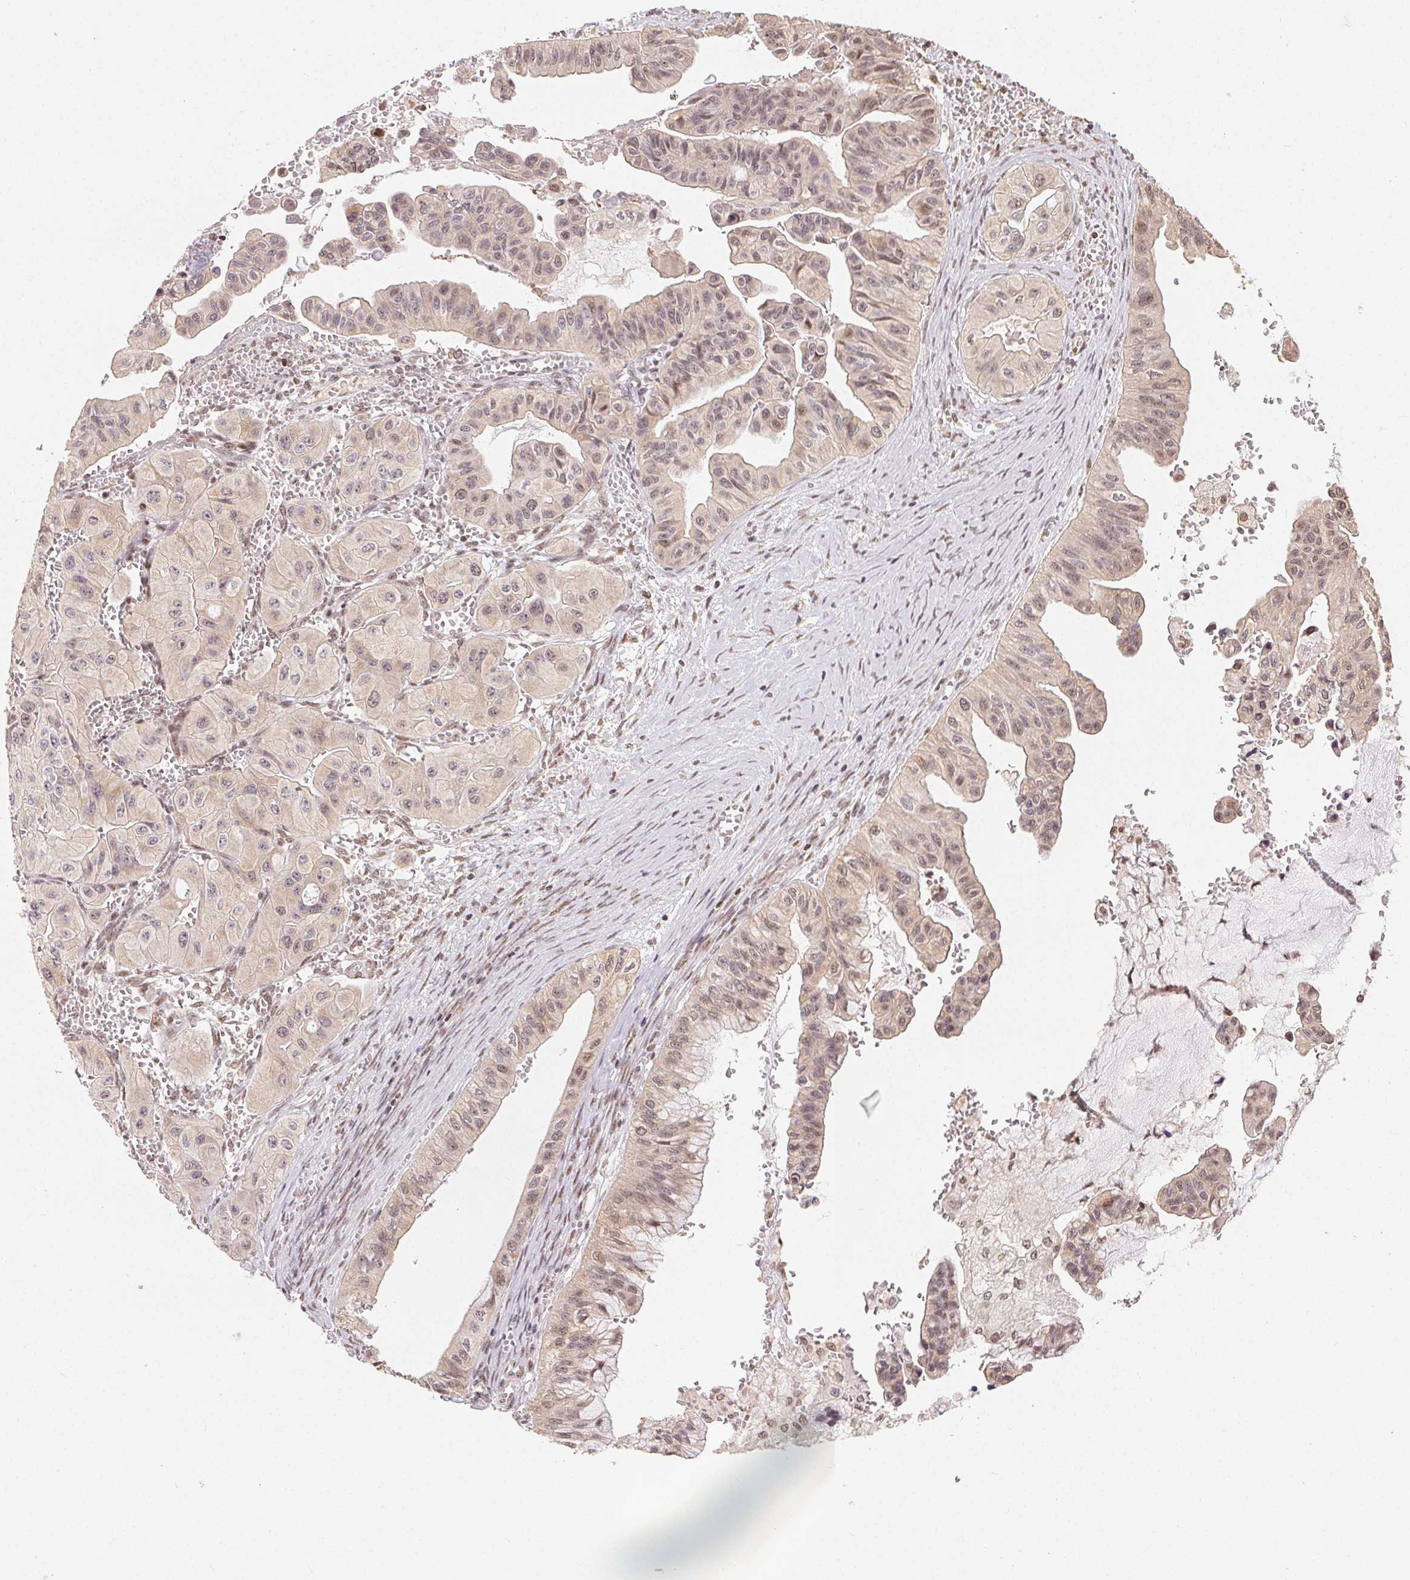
{"staining": {"intensity": "weak", "quantity": ">75%", "location": "cytoplasmic/membranous,nuclear"}, "tissue": "ovarian cancer", "cell_type": "Tumor cells", "image_type": "cancer", "snomed": [{"axis": "morphology", "description": "Cystadenocarcinoma, mucinous, NOS"}, {"axis": "topography", "description": "Ovary"}], "caption": "Protein staining of ovarian mucinous cystadenocarcinoma tissue shows weak cytoplasmic/membranous and nuclear staining in about >75% of tumor cells. (brown staining indicates protein expression, while blue staining denotes nuclei).", "gene": "MAPKAPK2", "patient": {"sex": "female", "age": 72}}